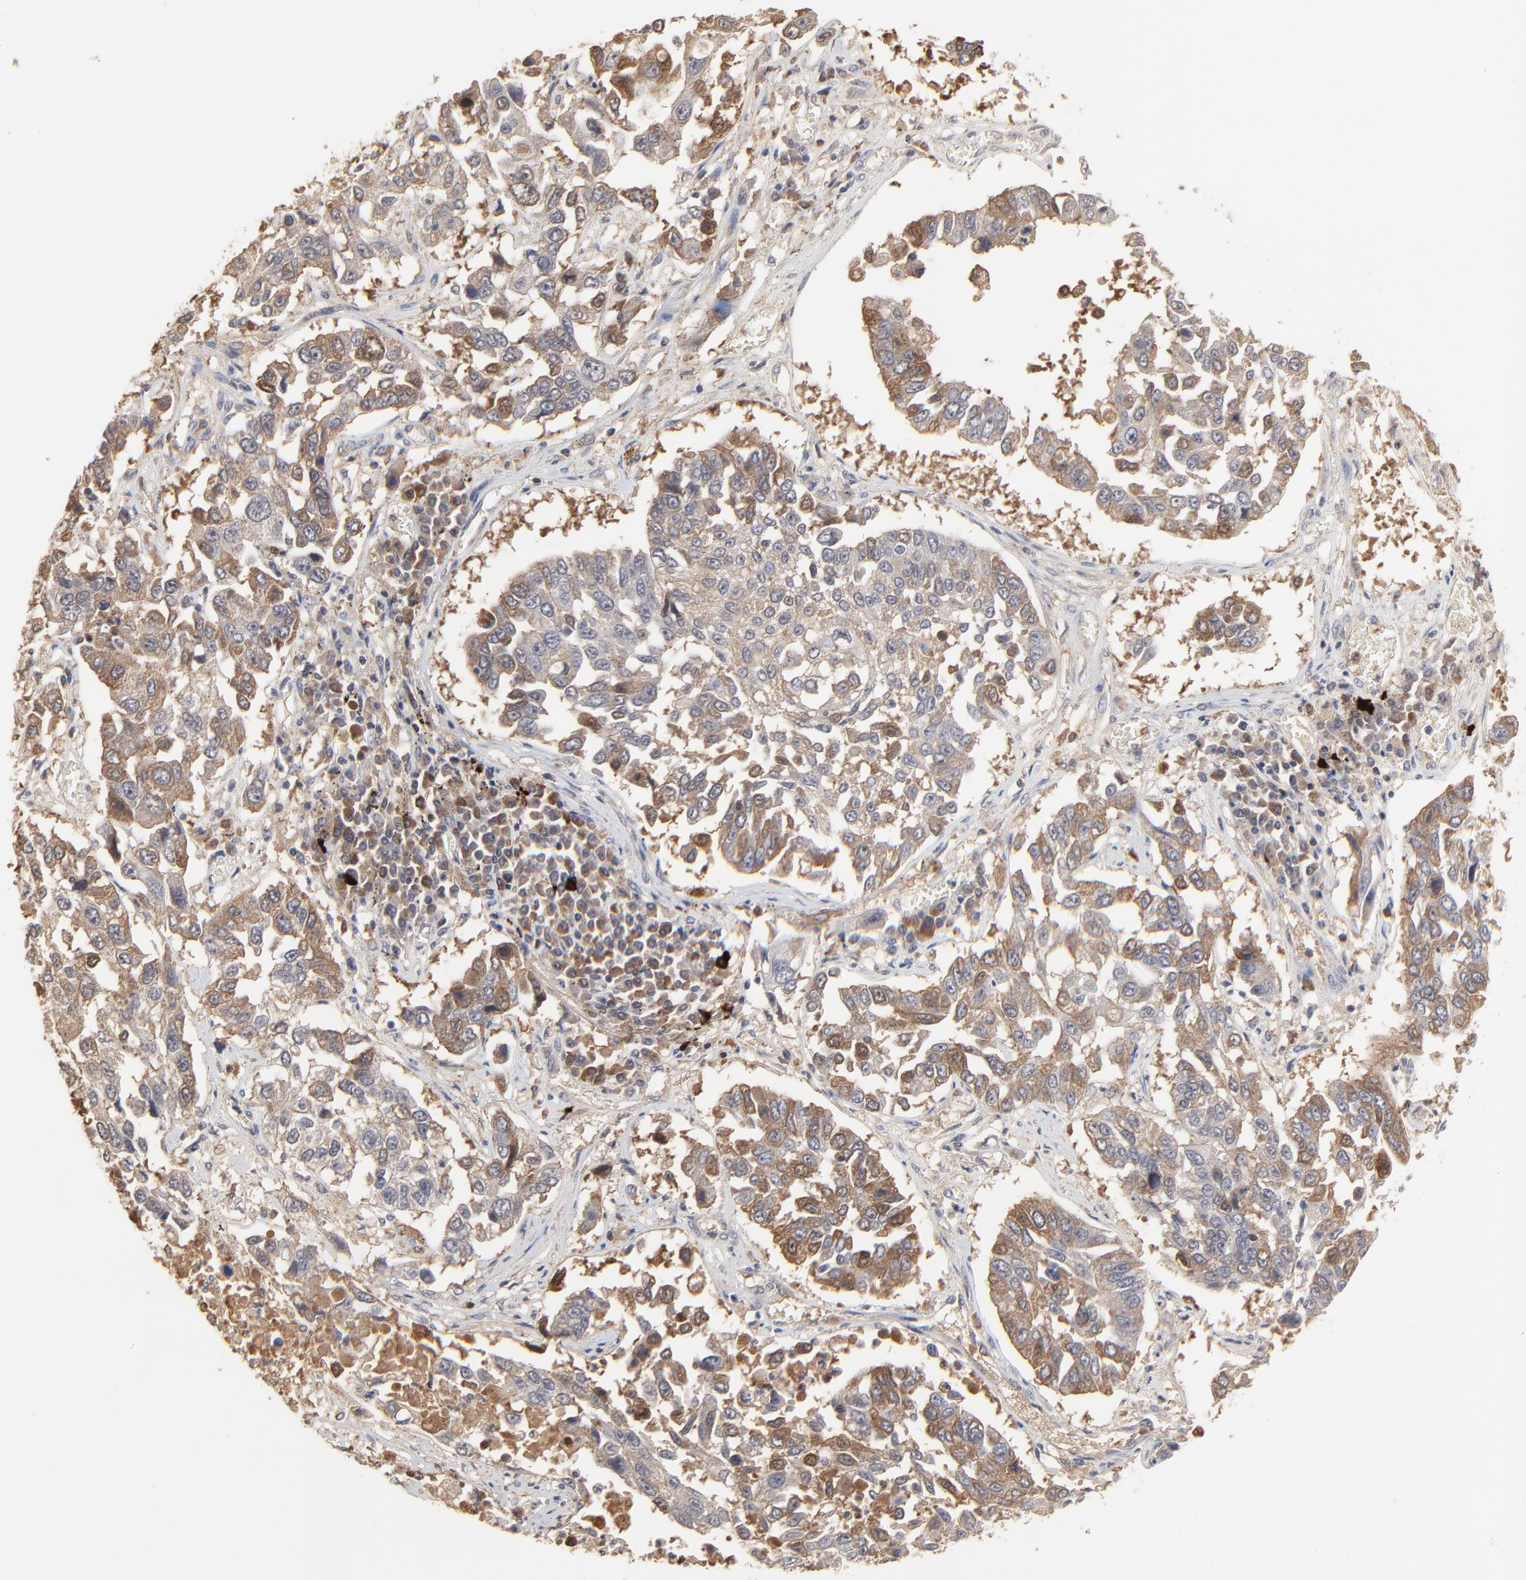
{"staining": {"intensity": "weak", "quantity": ">75%", "location": "cytoplasmic/membranous"}, "tissue": "lung cancer", "cell_type": "Tumor cells", "image_type": "cancer", "snomed": [{"axis": "morphology", "description": "Squamous cell carcinoma, NOS"}, {"axis": "topography", "description": "Lung"}], "caption": "Protein staining demonstrates weak cytoplasmic/membranous expression in about >75% of tumor cells in lung cancer.", "gene": "VPREB3", "patient": {"sex": "male", "age": 71}}